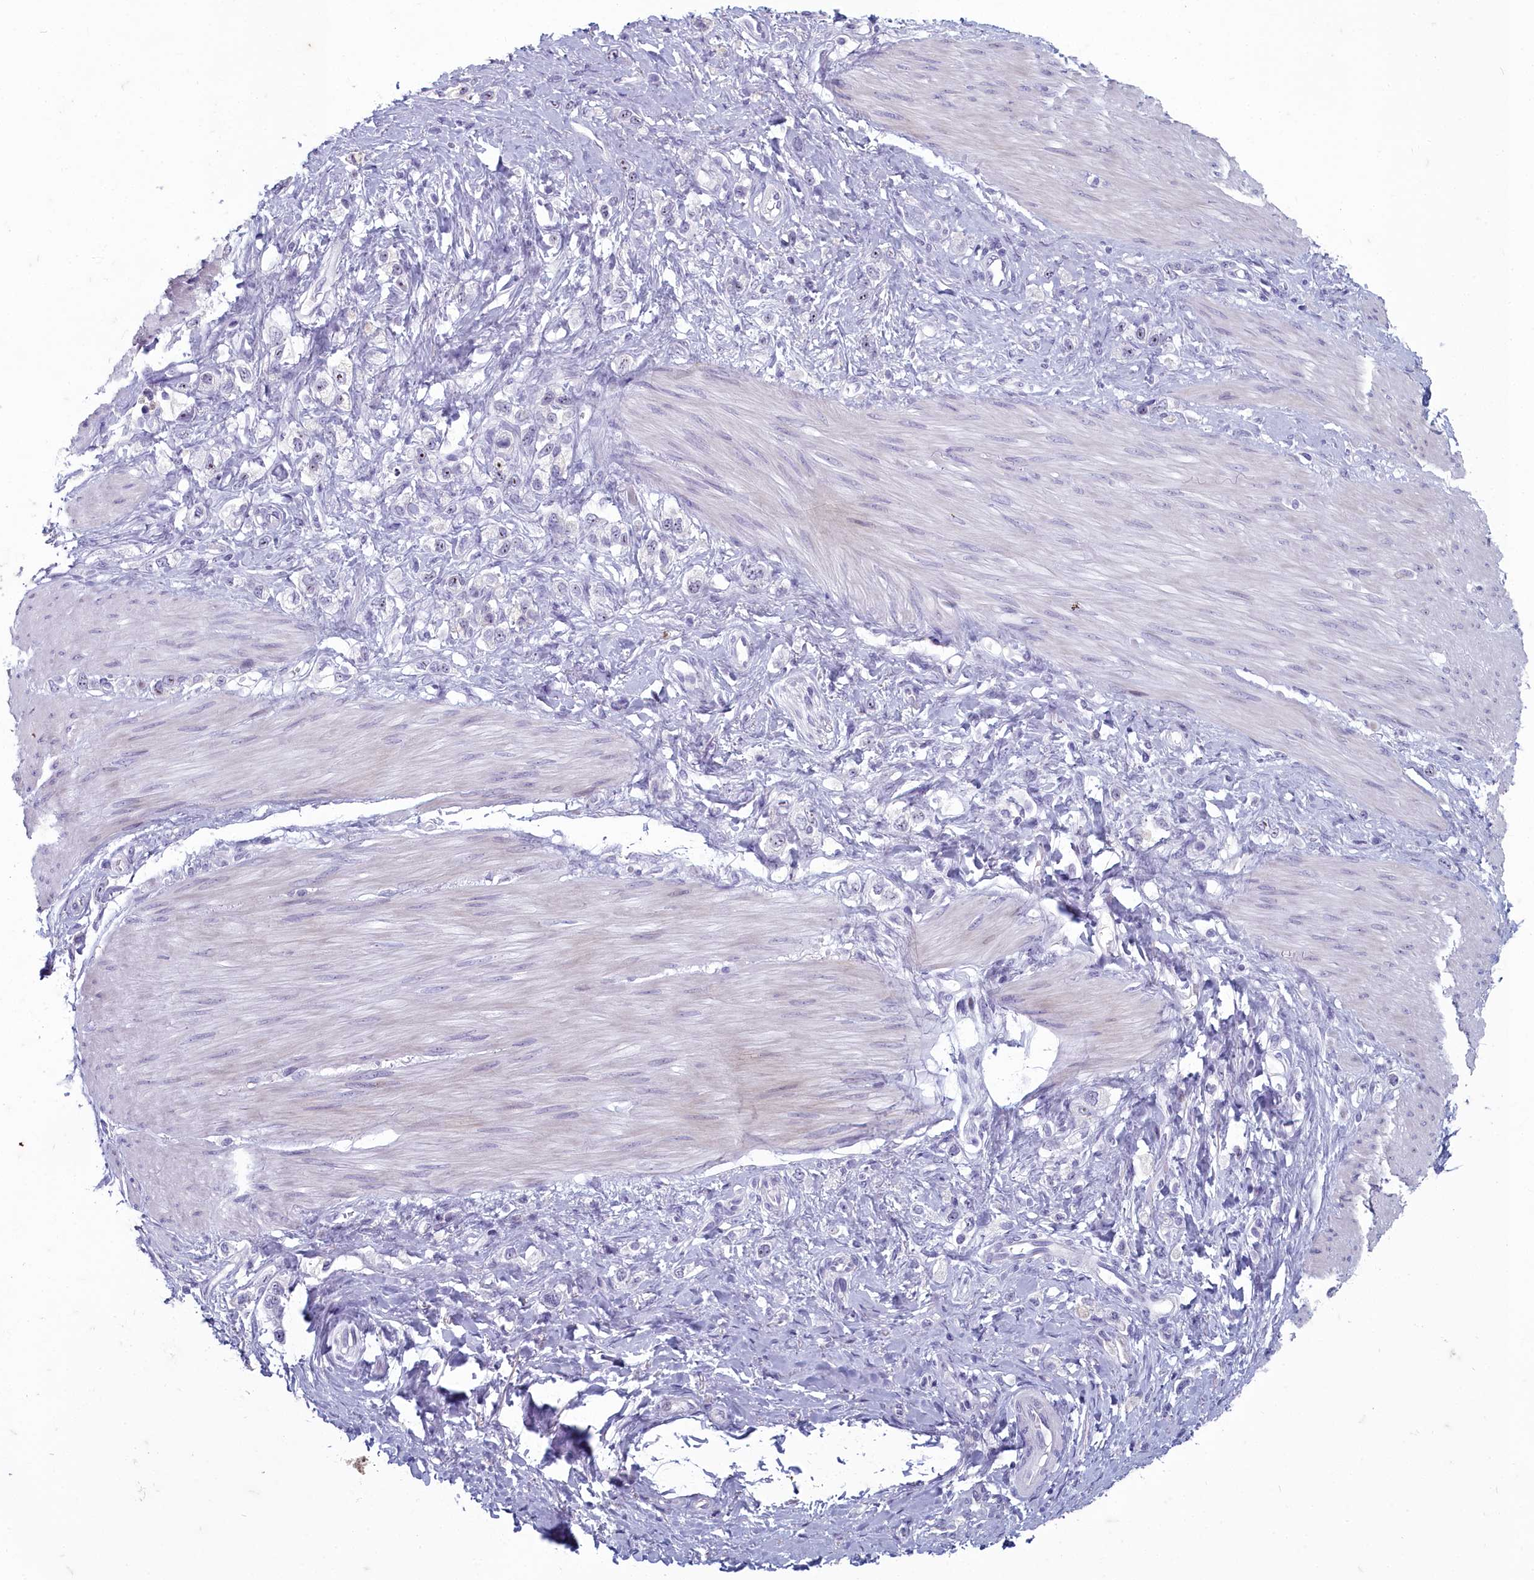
{"staining": {"intensity": "negative", "quantity": "none", "location": "none"}, "tissue": "stomach cancer", "cell_type": "Tumor cells", "image_type": "cancer", "snomed": [{"axis": "morphology", "description": "Adenocarcinoma, NOS"}, {"axis": "topography", "description": "Stomach"}], "caption": "Tumor cells show no significant positivity in stomach cancer.", "gene": "INSYN2A", "patient": {"sex": "female", "age": 65}}